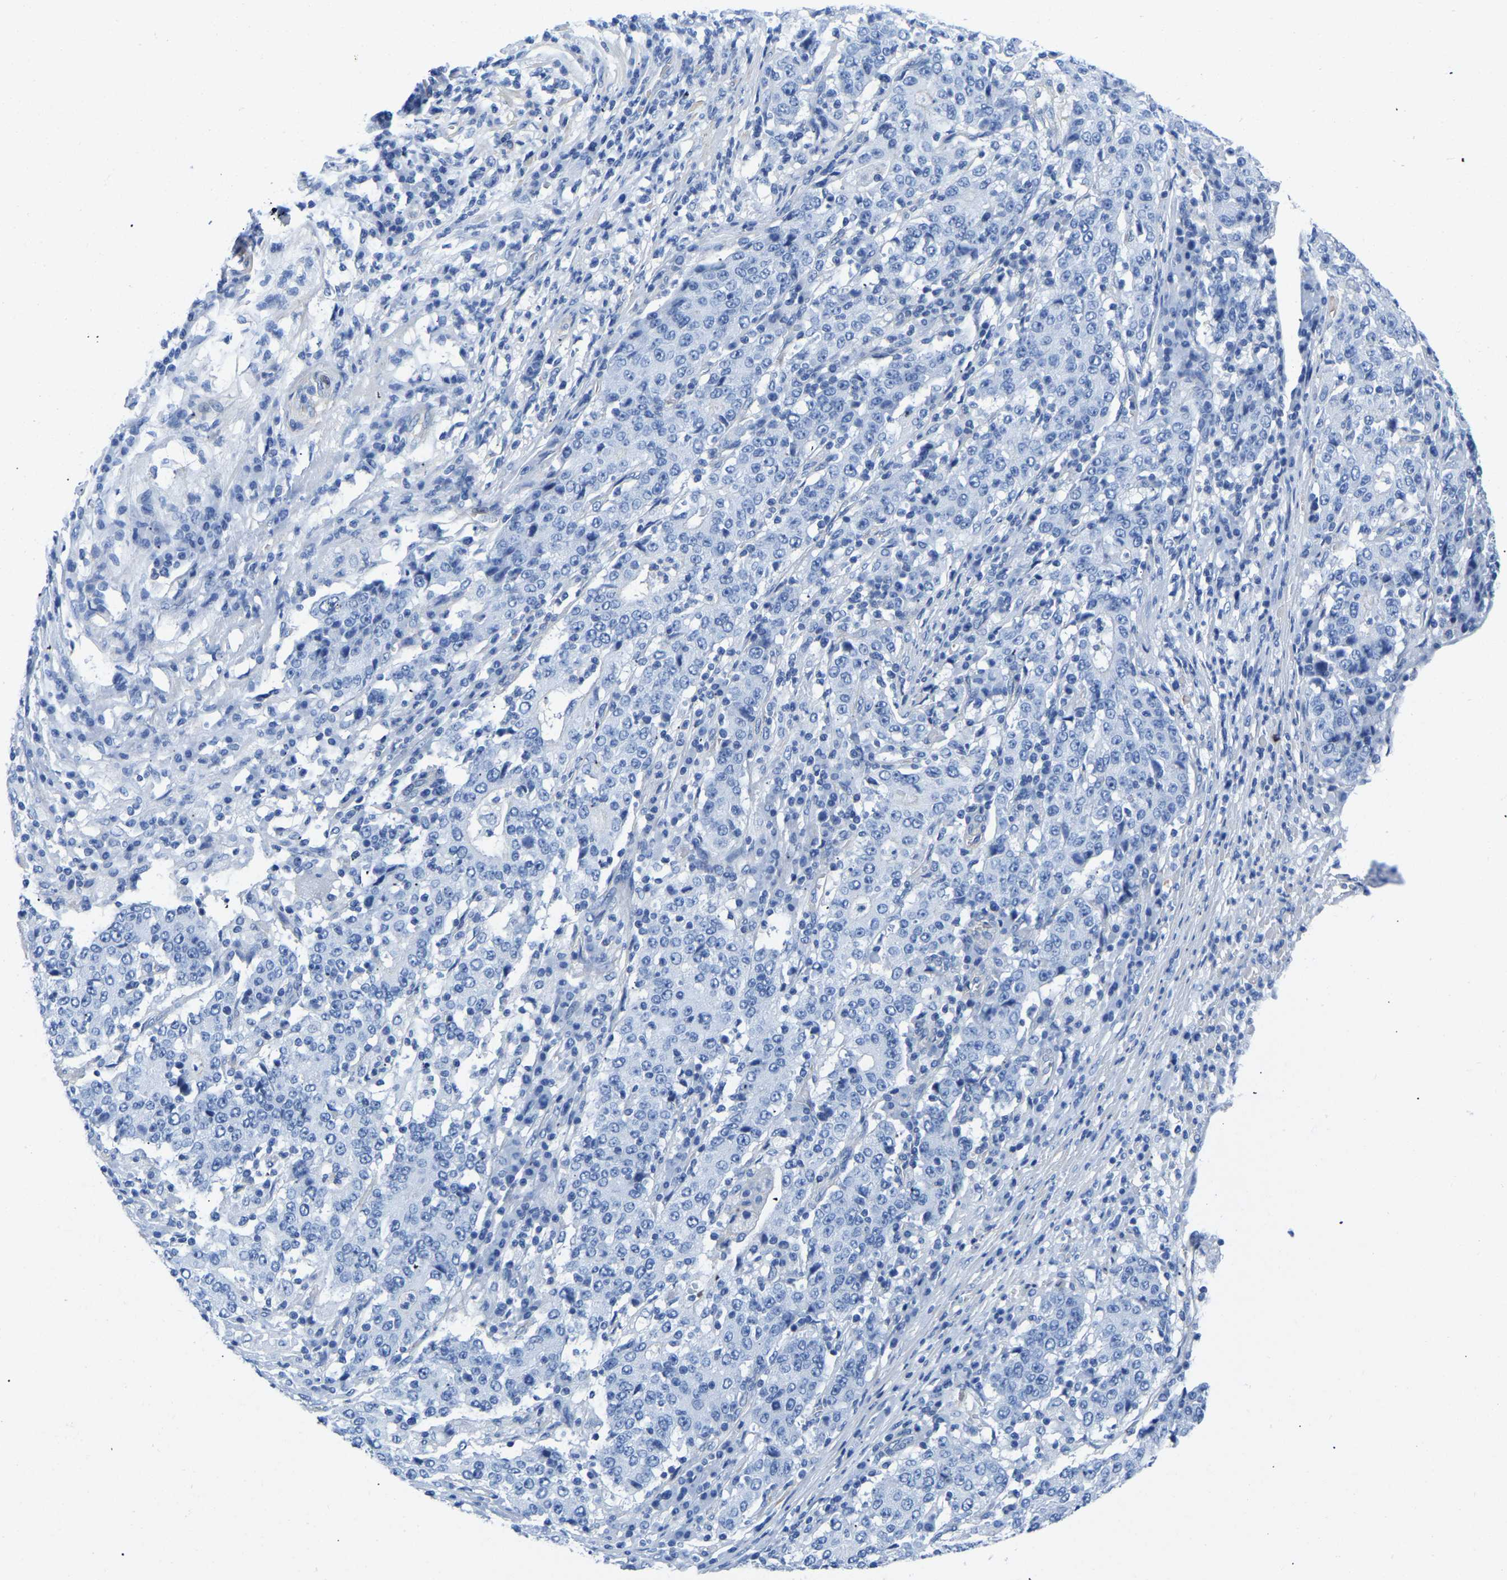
{"staining": {"intensity": "negative", "quantity": "none", "location": "none"}, "tissue": "stomach cancer", "cell_type": "Tumor cells", "image_type": "cancer", "snomed": [{"axis": "morphology", "description": "Adenocarcinoma, NOS"}, {"axis": "topography", "description": "Stomach"}], "caption": "The photomicrograph demonstrates no significant staining in tumor cells of stomach cancer (adenocarcinoma). (Brightfield microscopy of DAB immunohistochemistry (IHC) at high magnification).", "gene": "UPK3A", "patient": {"sex": "male", "age": 59}}